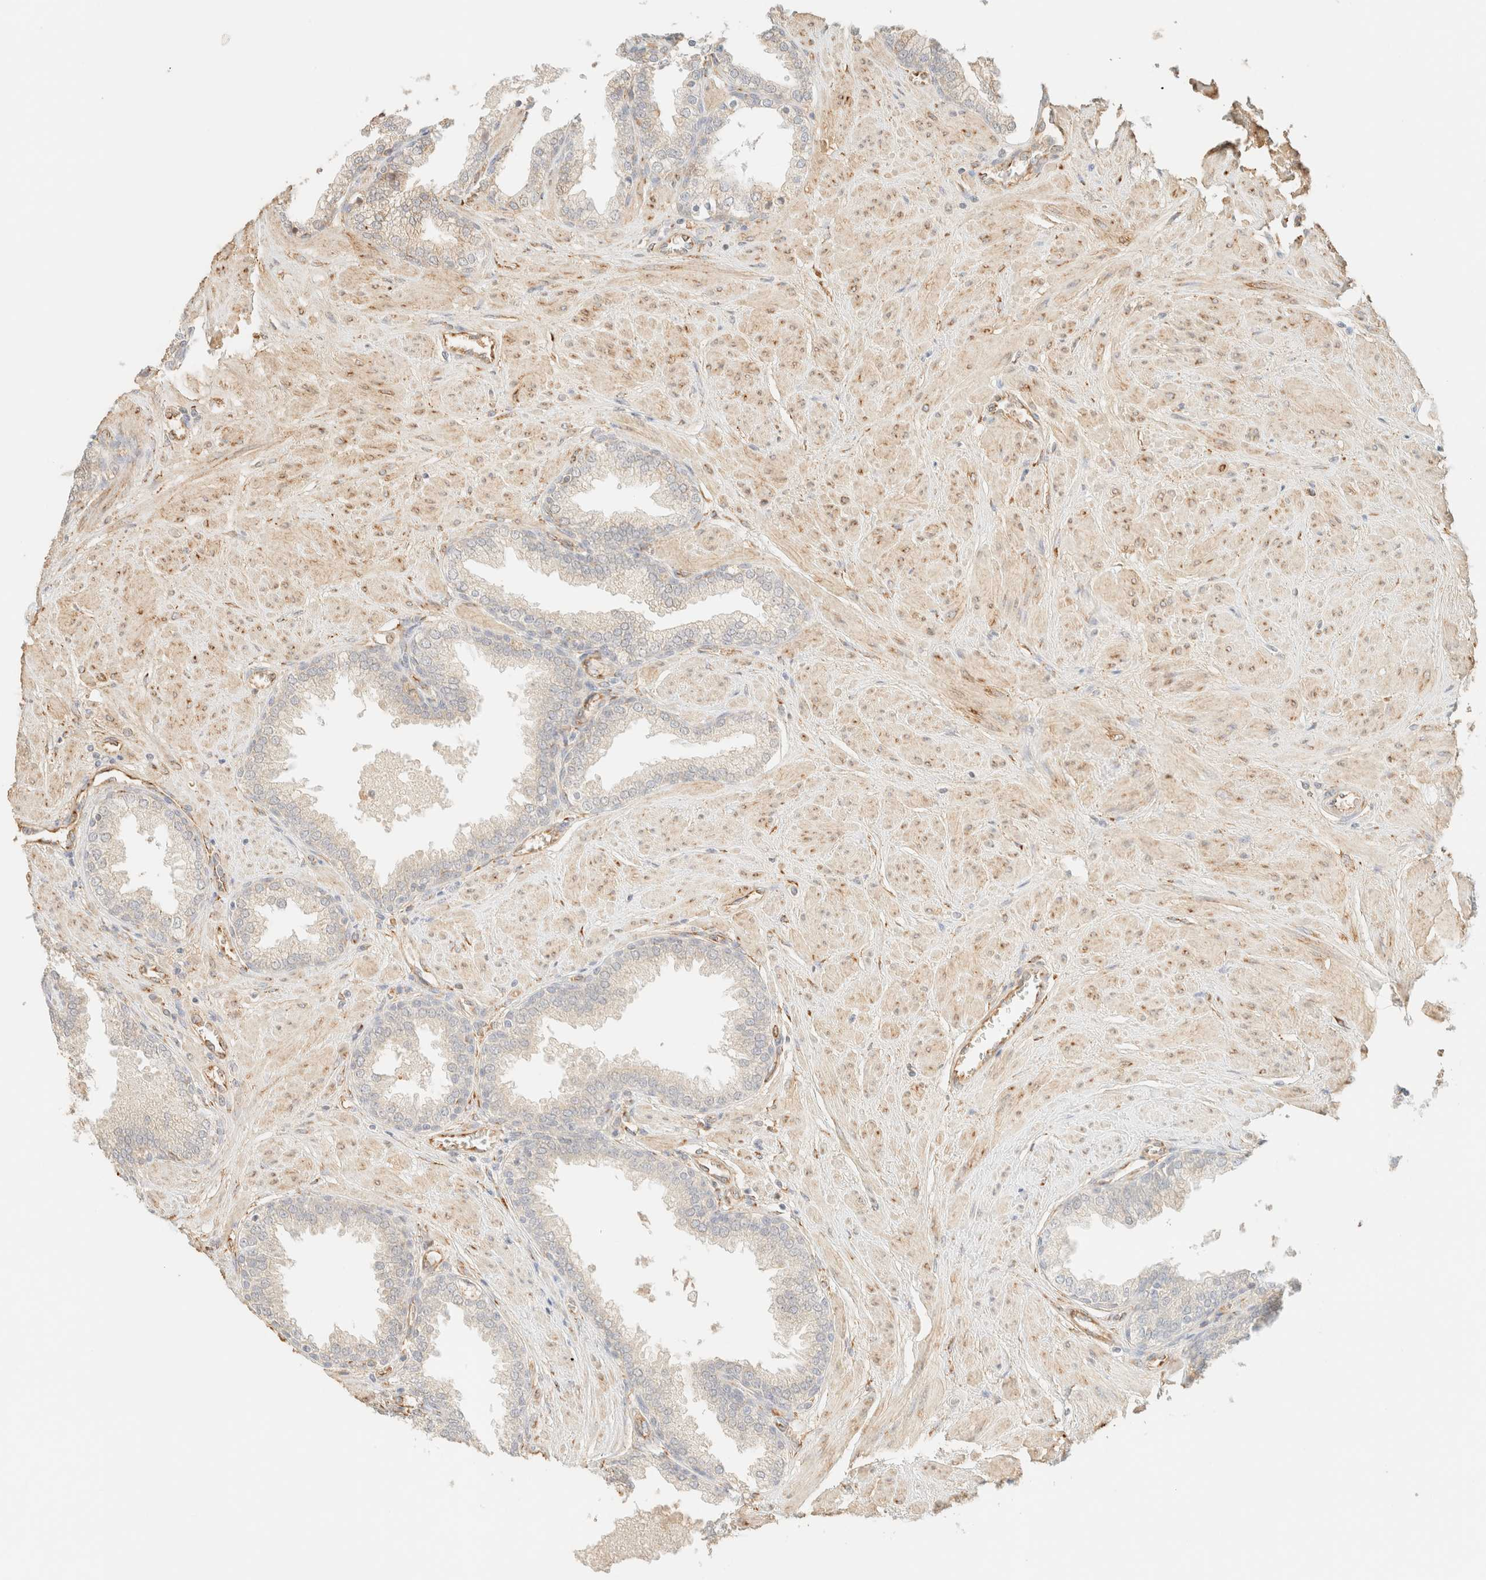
{"staining": {"intensity": "weak", "quantity": "<25%", "location": "cytoplasmic/membranous"}, "tissue": "prostate", "cell_type": "Glandular cells", "image_type": "normal", "snomed": [{"axis": "morphology", "description": "Normal tissue, NOS"}, {"axis": "topography", "description": "Prostate"}], "caption": "A high-resolution micrograph shows IHC staining of benign prostate, which displays no significant staining in glandular cells.", "gene": "SPARCL1", "patient": {"sex": "male", "age": 51}}